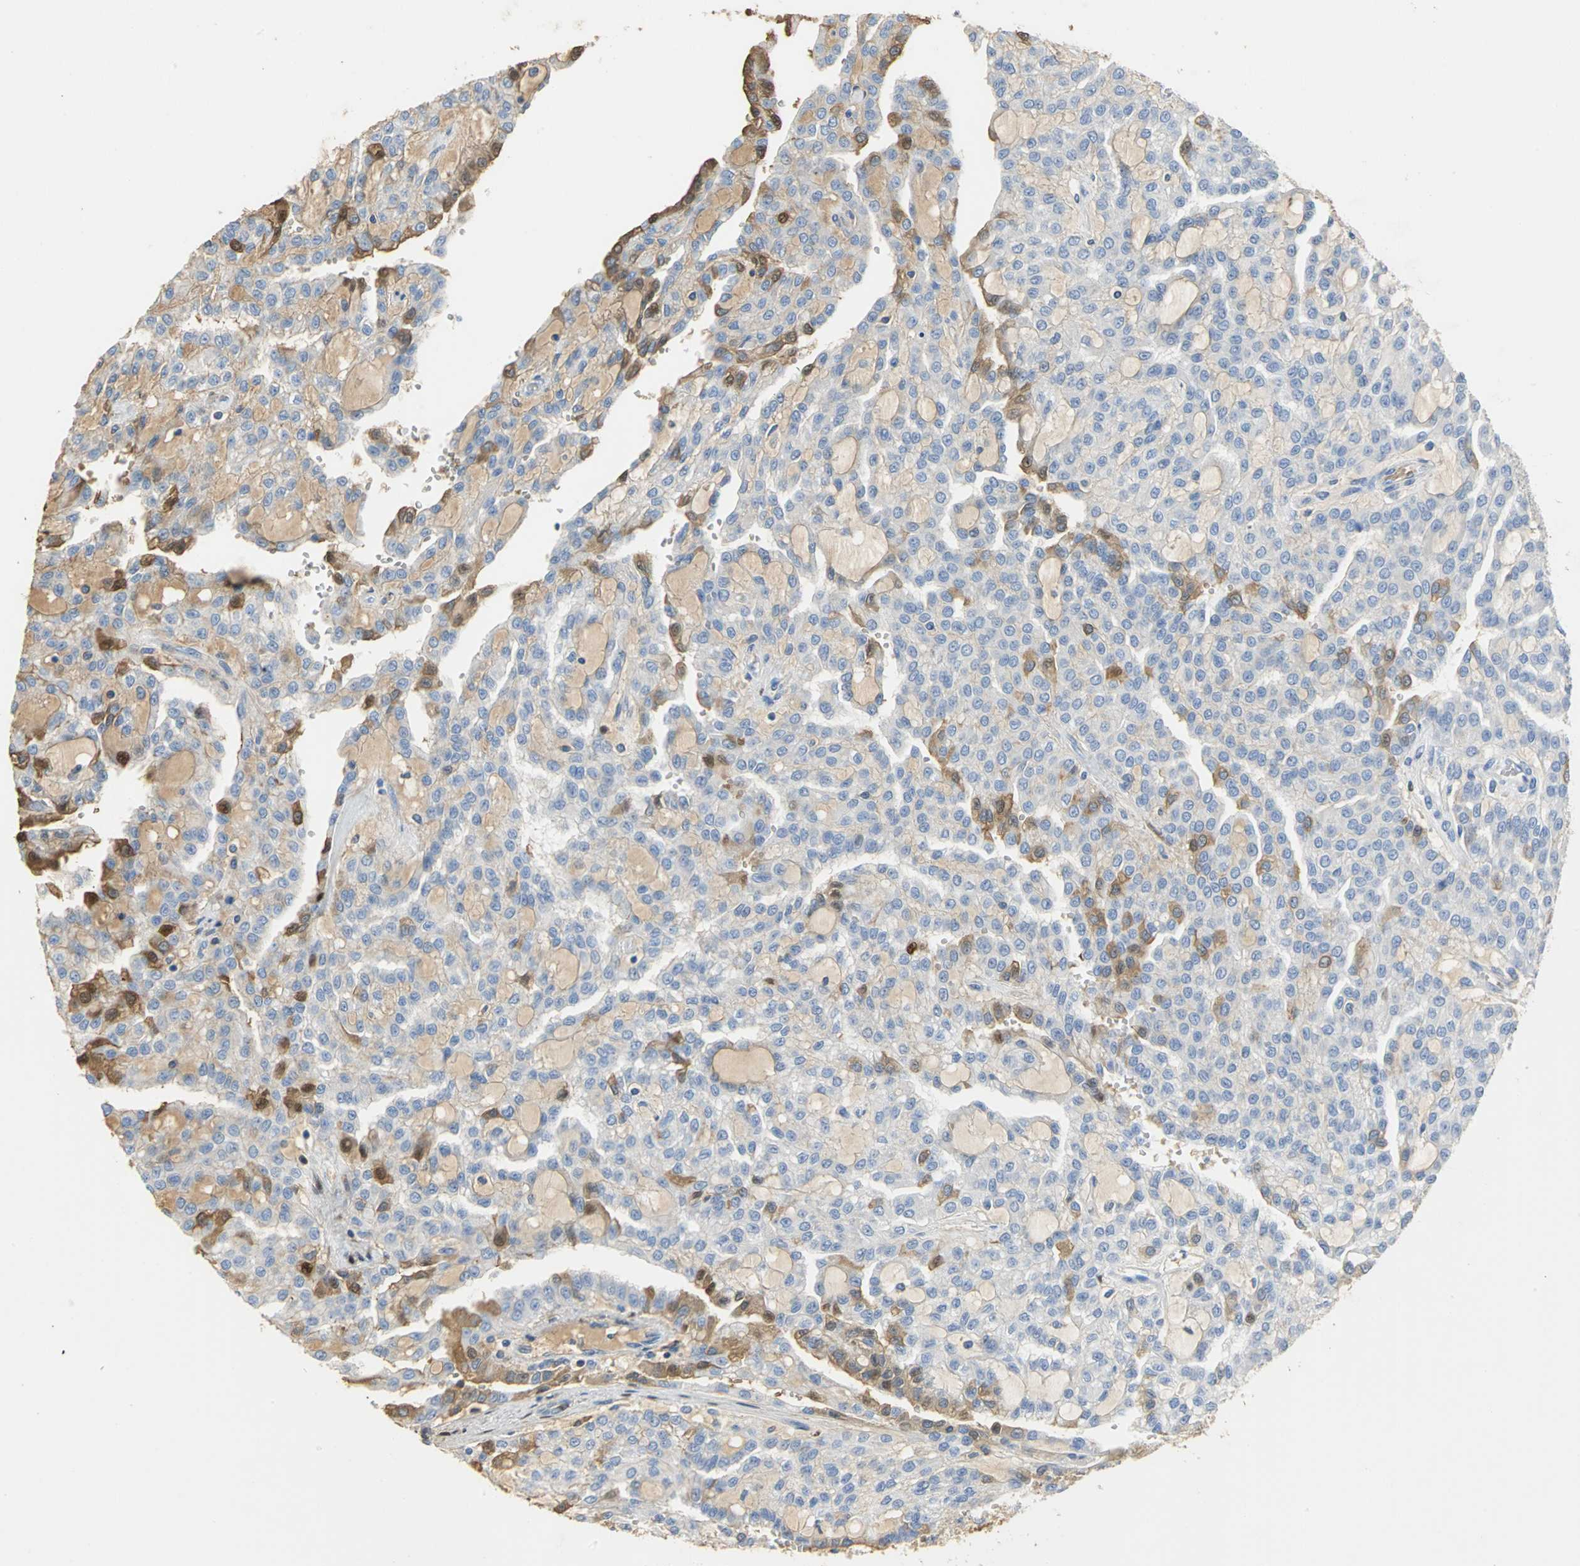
{"staining": {"intensity": "strong", "quantity": "<25%", "location": "cytoplasmic/membranous,nuclear"}, "tissue": "renal cancer", "cell_type": "Tumor cells", "image_type": "cancer", "snomed": [{"axis": "morphology", "description": "Adenocarcinoma, NOS"}, {"axis": "topography", "description": "Kidney"}], "caption": "Immunohistochemical staining of human renal adenocarcinoma displays strong cytoplasmic/membranous and nuclear protein expression in approximately <25% of tumor cells.", "gene": "GYG2", "patient": {"sex": "male", "age": 63}}